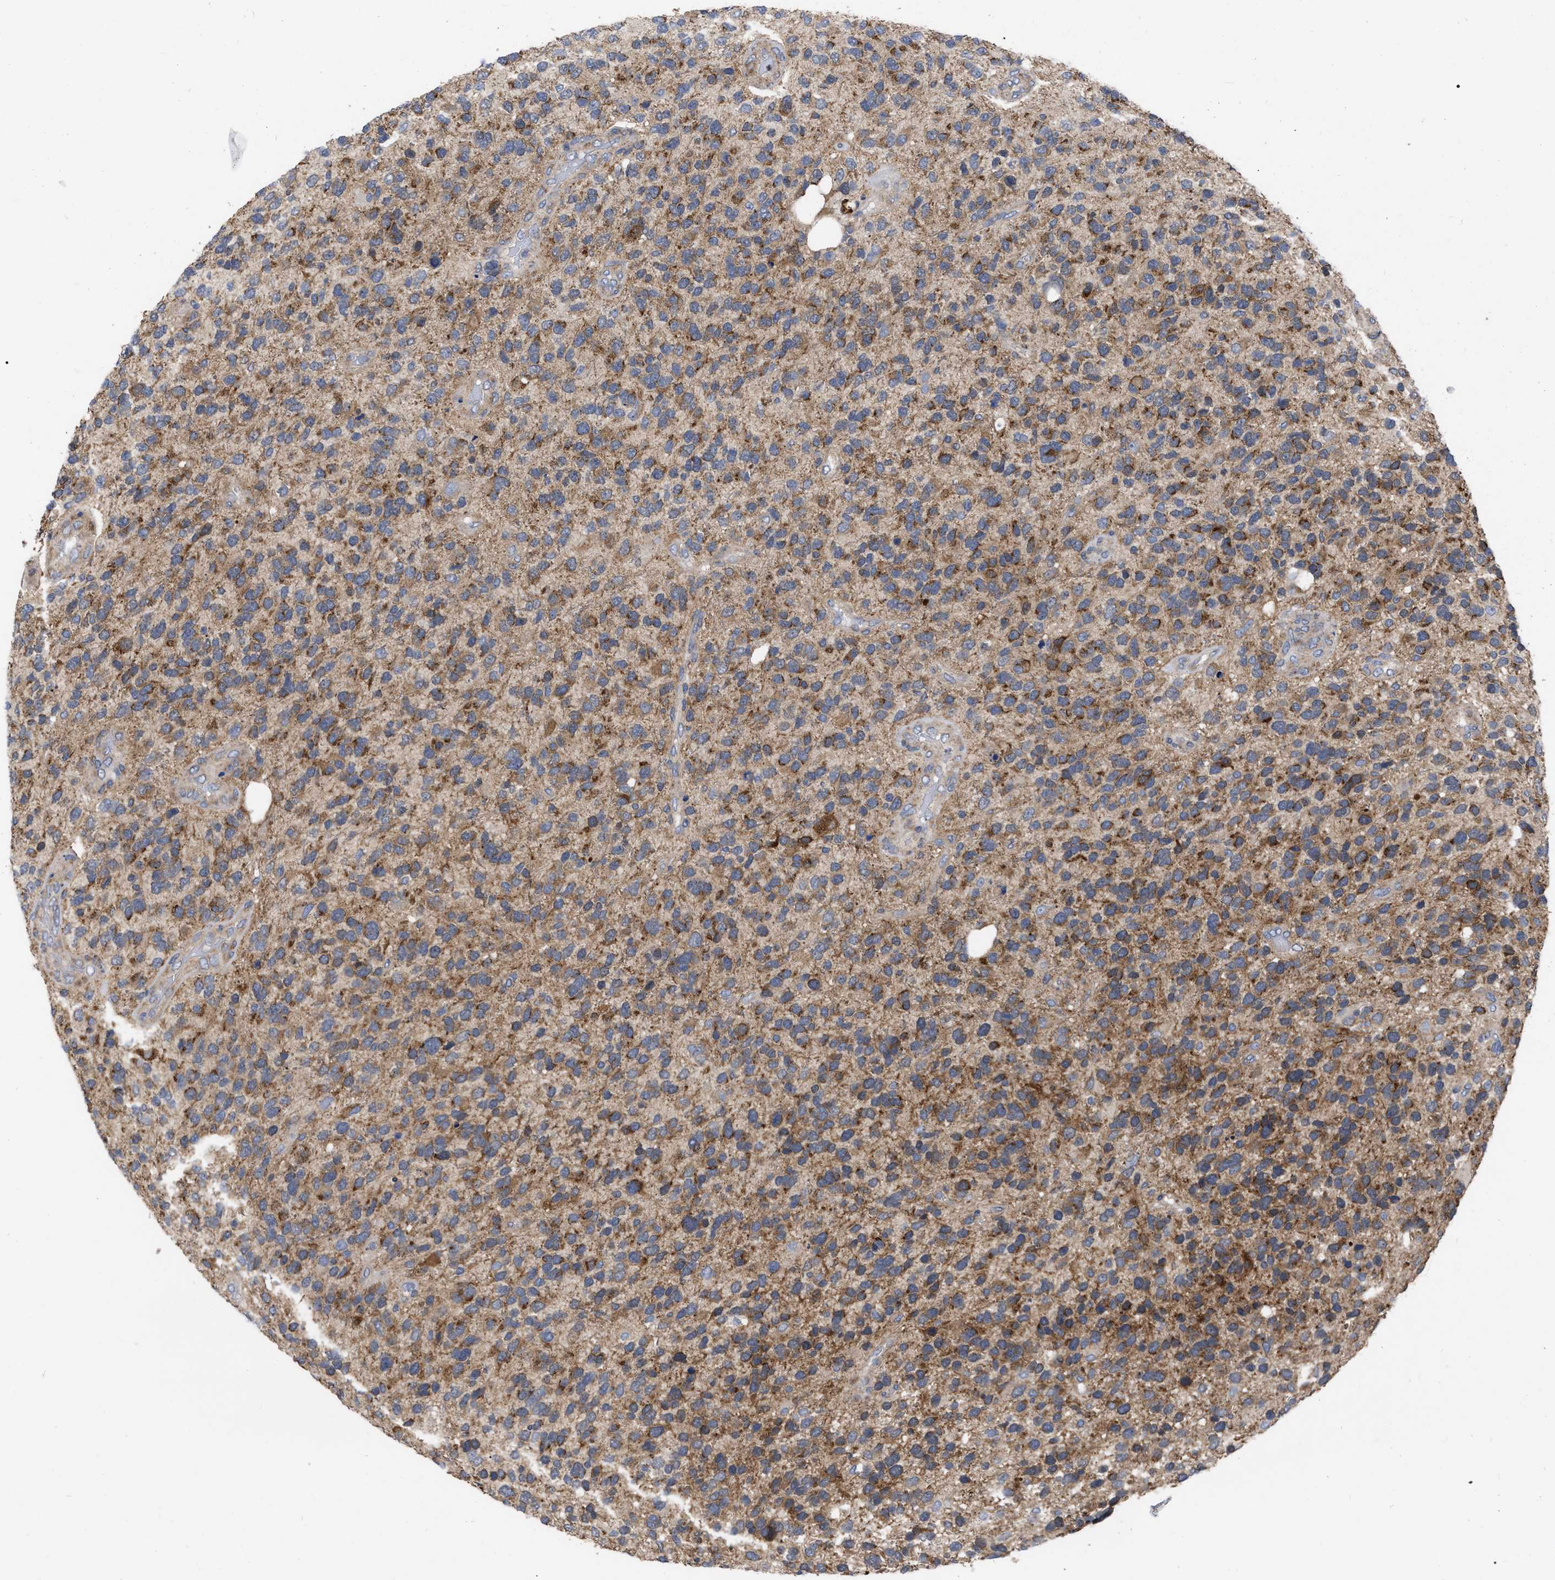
{"staining": {"intensity": "moderate", "quantity": ">75%", "location": "cytoplasmic/membranous"}, "tissue": "glioma", "cell_type": "Tumor cells", "image_type": "cancer", "snomed": [{"axis": "morphology", "description": "Glioma, malignant, High grade"}, {"axis": "topography", "description": "Brain"}], "caption": "A histopathology image of glioma stained for a protein exhibits moderate cytoplasmic/membranous brown staining in tumor cells.", "gene": "CDKN2C", "patient": {"sex": "female", "age": 58}}